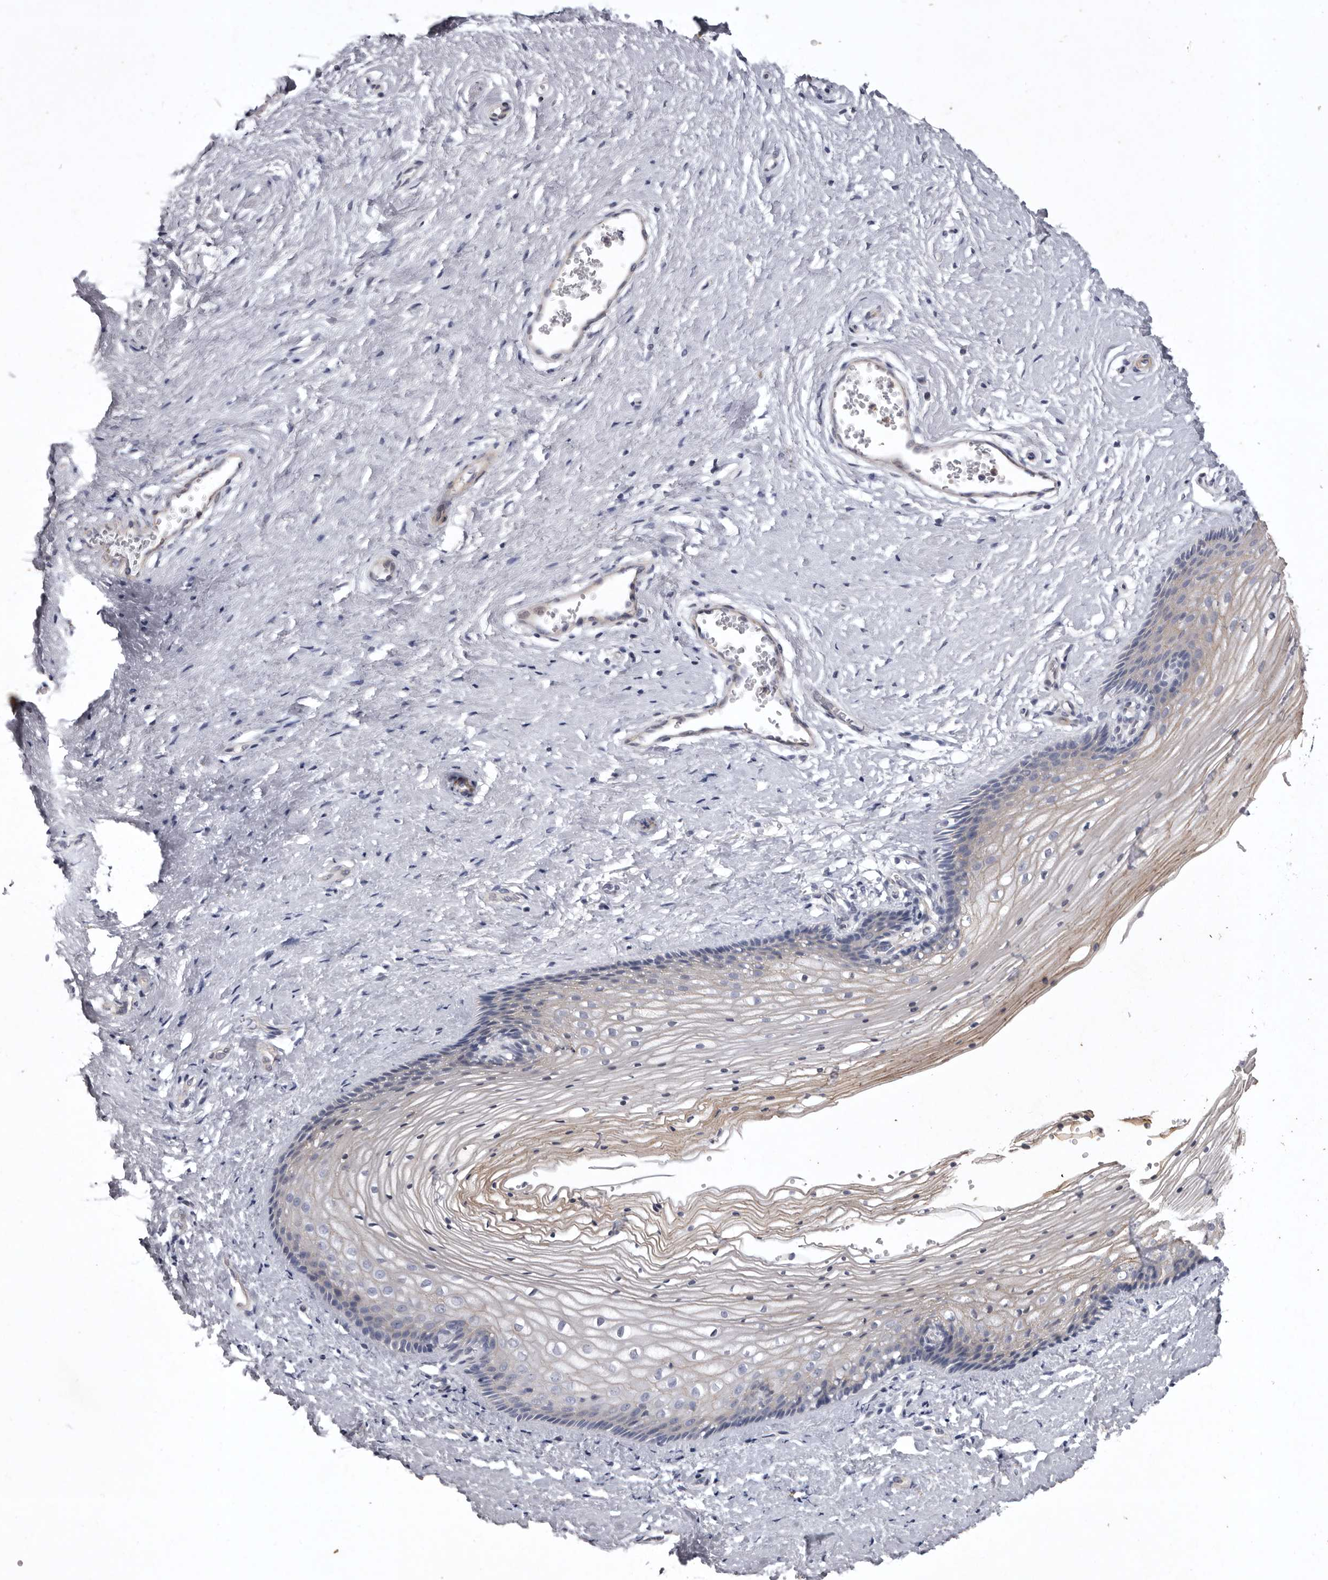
{"staining": {"intensity": "weak", "quantity": "<25%", "location": "cytoplasmic/membranous"}, "tissue": "vagina", "cell_type": "Squamous epithelial cells", "image_type": "normal", "snomed": [{"axis": "morphology", "description": "Normal tissue, NOS"}, {"axis": "topography", "description": "Vagina"}], "caption": "This is an IHC photomicrograph of benign human vagina. There is no positivity in squamous epithelial cells.", "gene": "NKAIN4", "patient": {"sex": "female", "age": 46}}